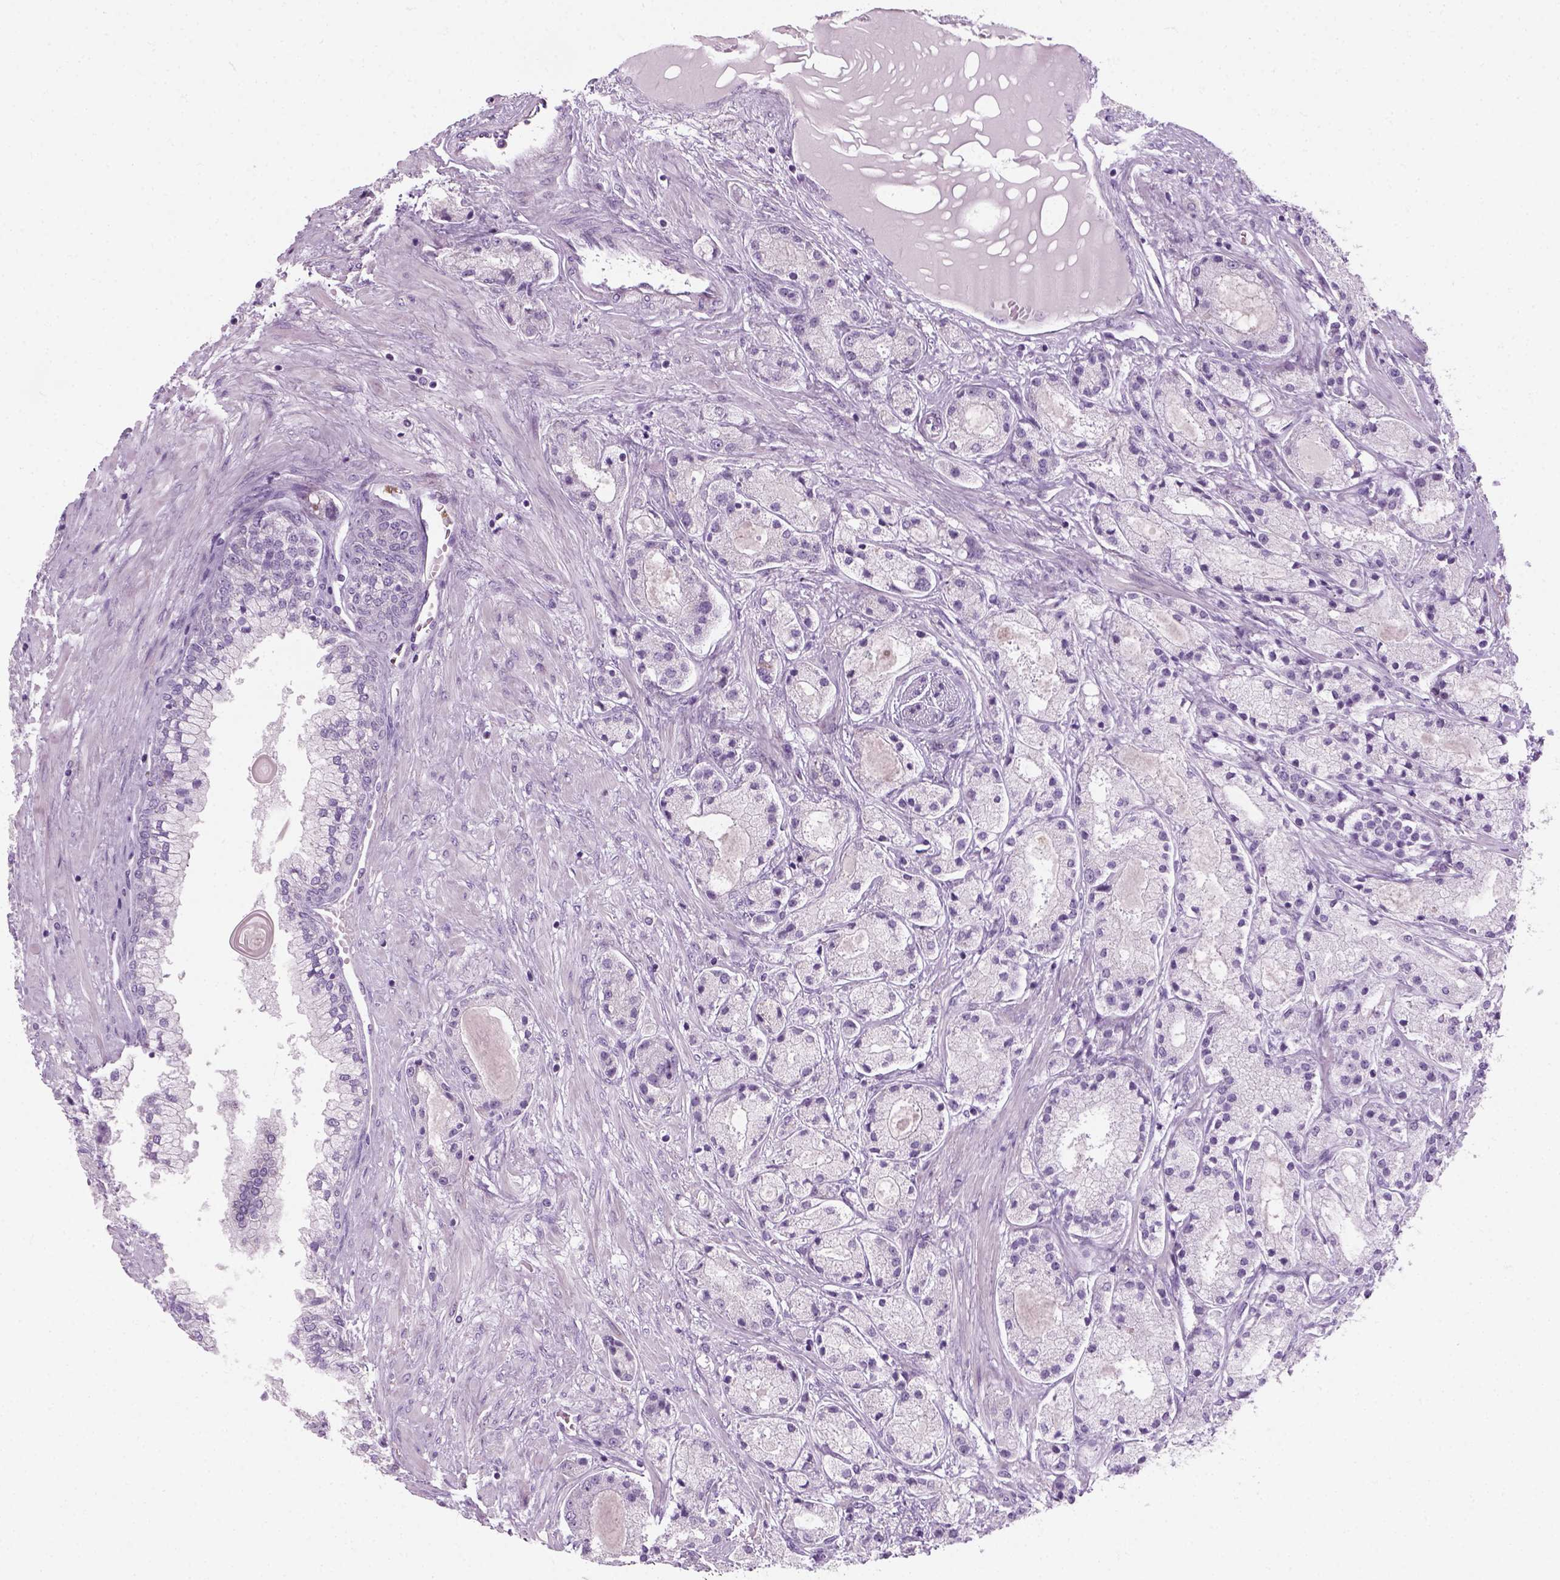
{"staining": {"intensity": "negative", "quantity": "none", "location": "none"}, "tissue": "prostate cancer", "cell_type": "Tumor cells", "image_type": "cancer", "snomed": [{"axis": "morphology", "description": "Adenocarcinoma, High grade"}, {"axis": "topography", "description": "Prostate"}], "caption": "This is an IHC image of prostate high-grade adenocarcinoma. There is no staining in tumor cells.", "gene": "IL4", "patient": {"sex": "male", "age": 67}}